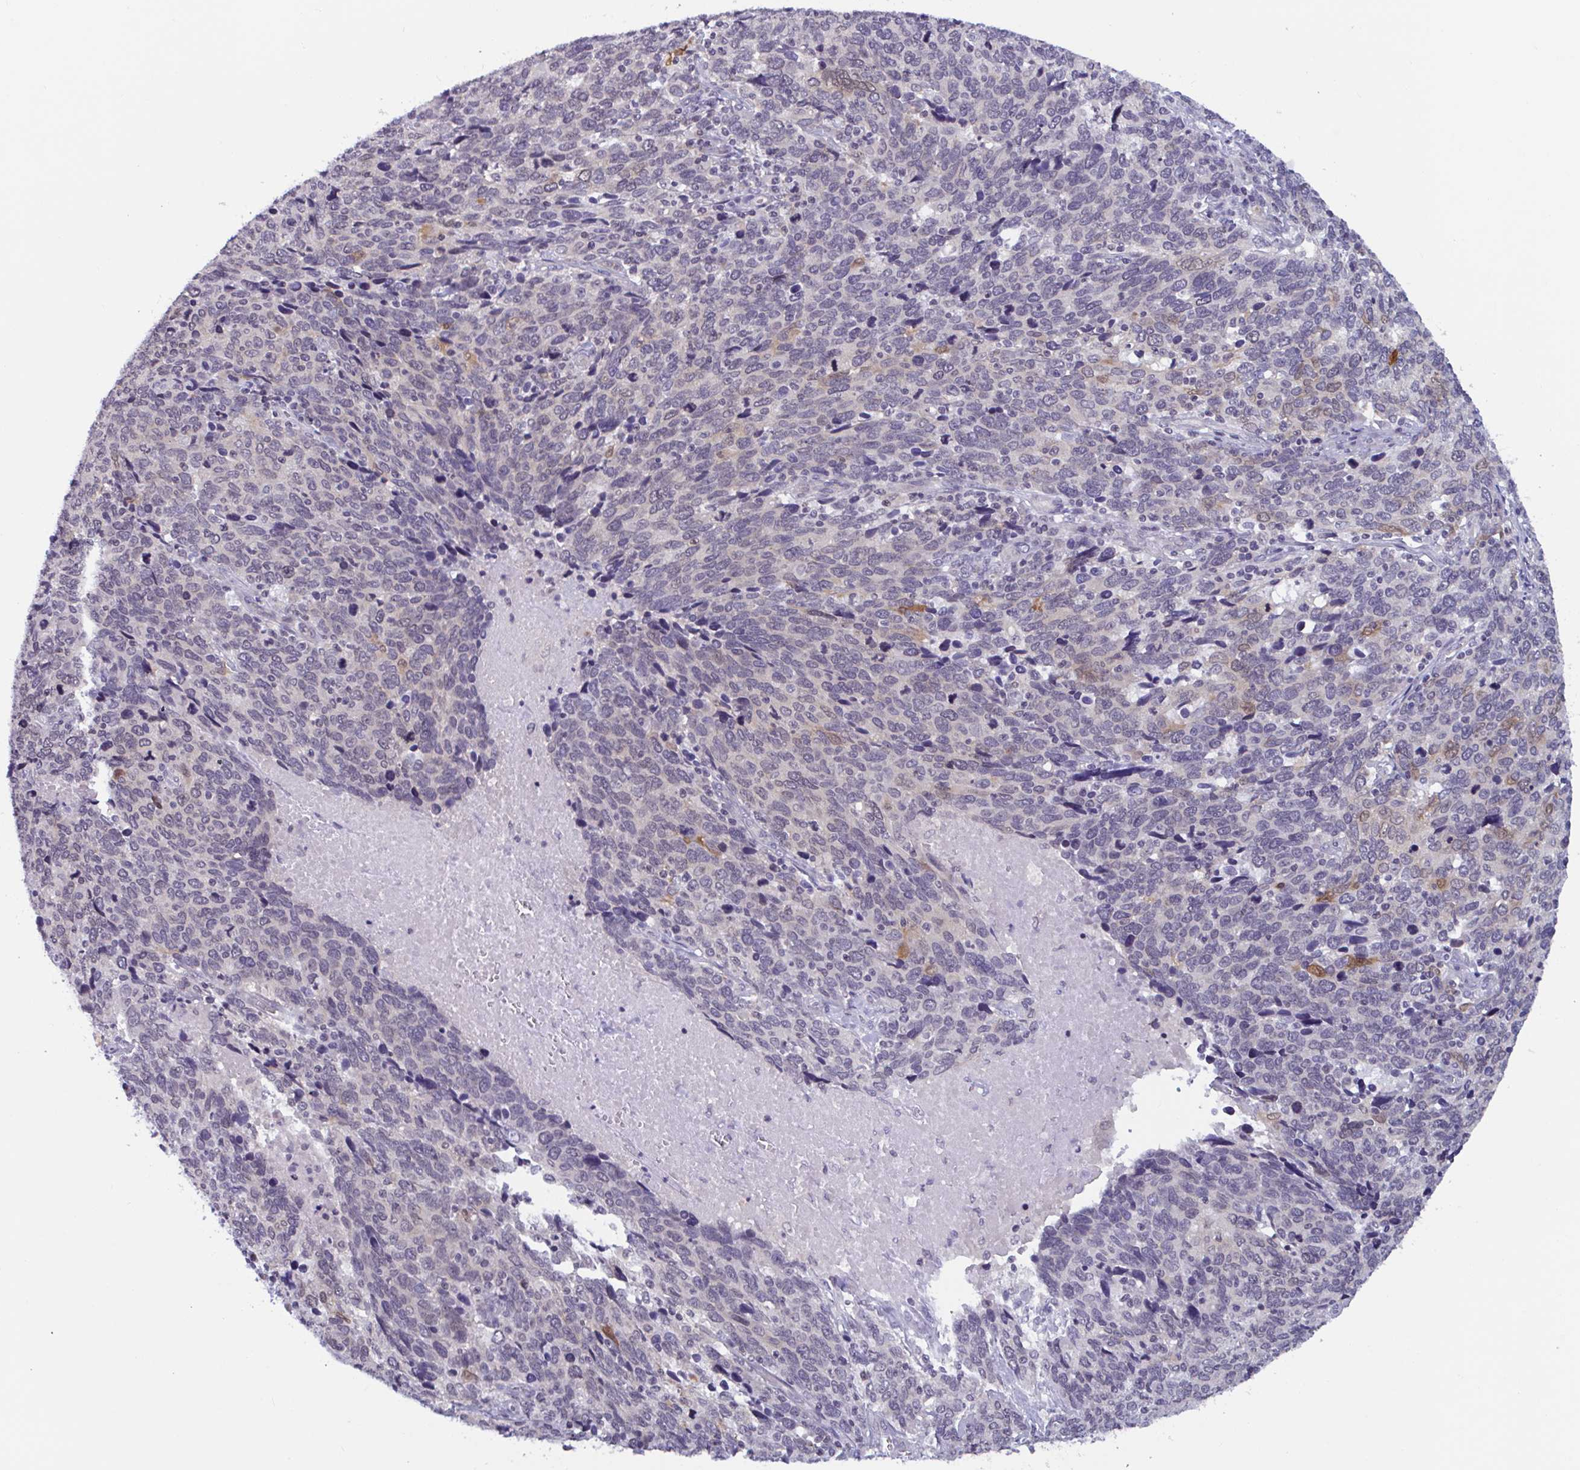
{"staining": {"intensity": "negative", "quantity": "none", "location": "none"}, "tissue": "cervical cancer", "cell_type": "Tumor cells", "image_type": "cancer", "snomed": [{"axis": "morphology", "description": "Squamous cell carcinoma, NOS"}, {"axis": "topography", "description": "Cervix"}], "caption": "Immunohistochemistry (IHC) of cervical squamous cell carcinoma reveals no staining in tumor cells. (Brightfield microscopy of DAB (3,3'-diaminobenzidine) IHC at high magnification).", "gene": "SNX11", "patient": {"sex": "female", "age": 41}}